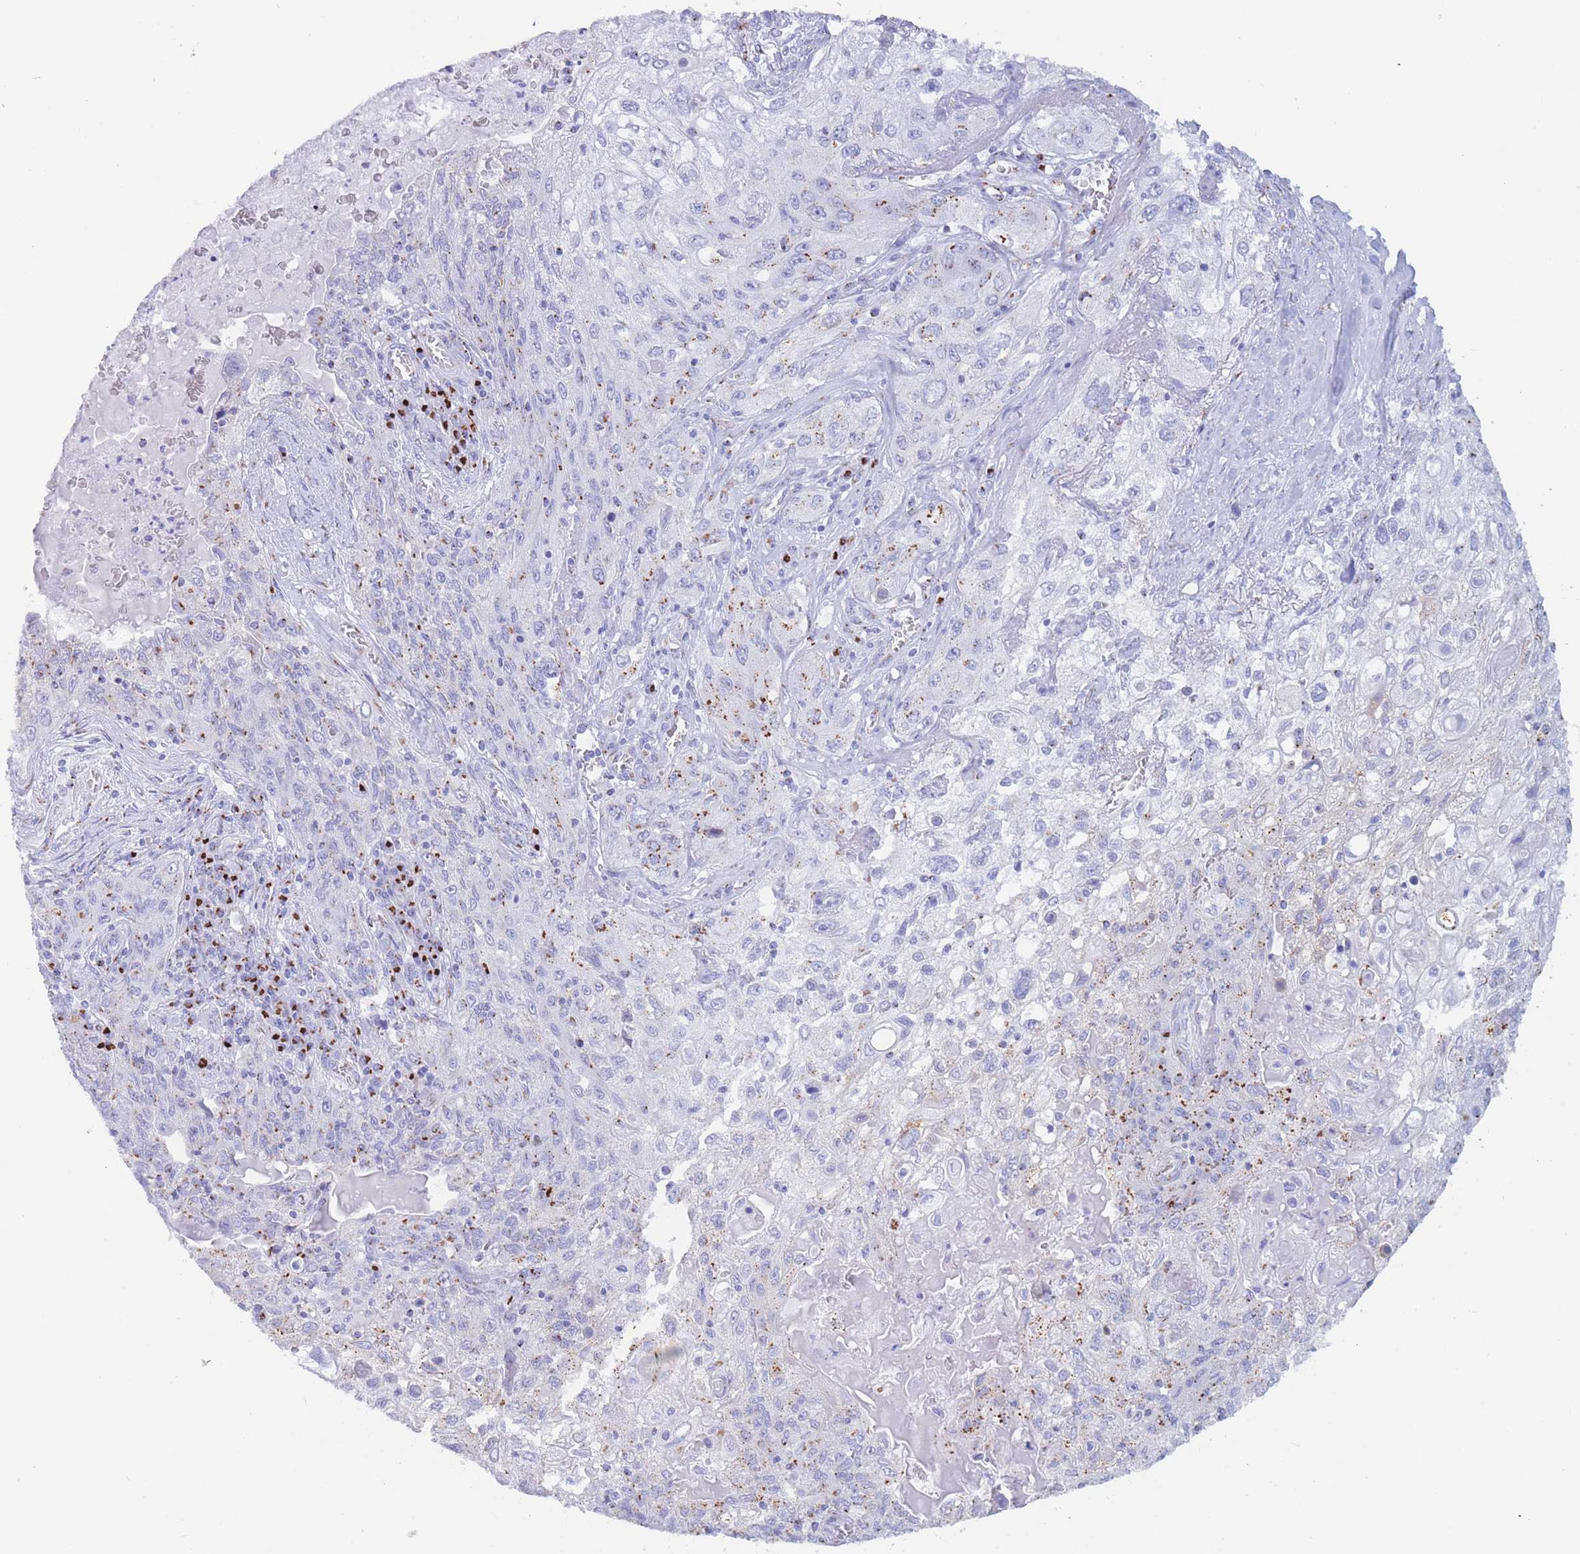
{"staining": {"intensity": "strong", "quantity": "<25%", "location": "cytoplasmic/membranous"}, "tissue": "lung cancer", "cell_type": "Tumor cells", "image_type": "cancer", "snomed": [{"axis": "morphology", "description": "Squamous cell carcinoma, NOS"}, {"axis": "topography", "description": "Lung"}], "caption": "Protein analysis of squamous cell carcinoma (lung) tissue reveals strong cytoplasmic/membranous expression in approximately <25% of tumor cells. (IHC, brightfield microscopy, high magnification).", "gene": "FAM3C", "patient": {"sex": "female", "age": 69}}